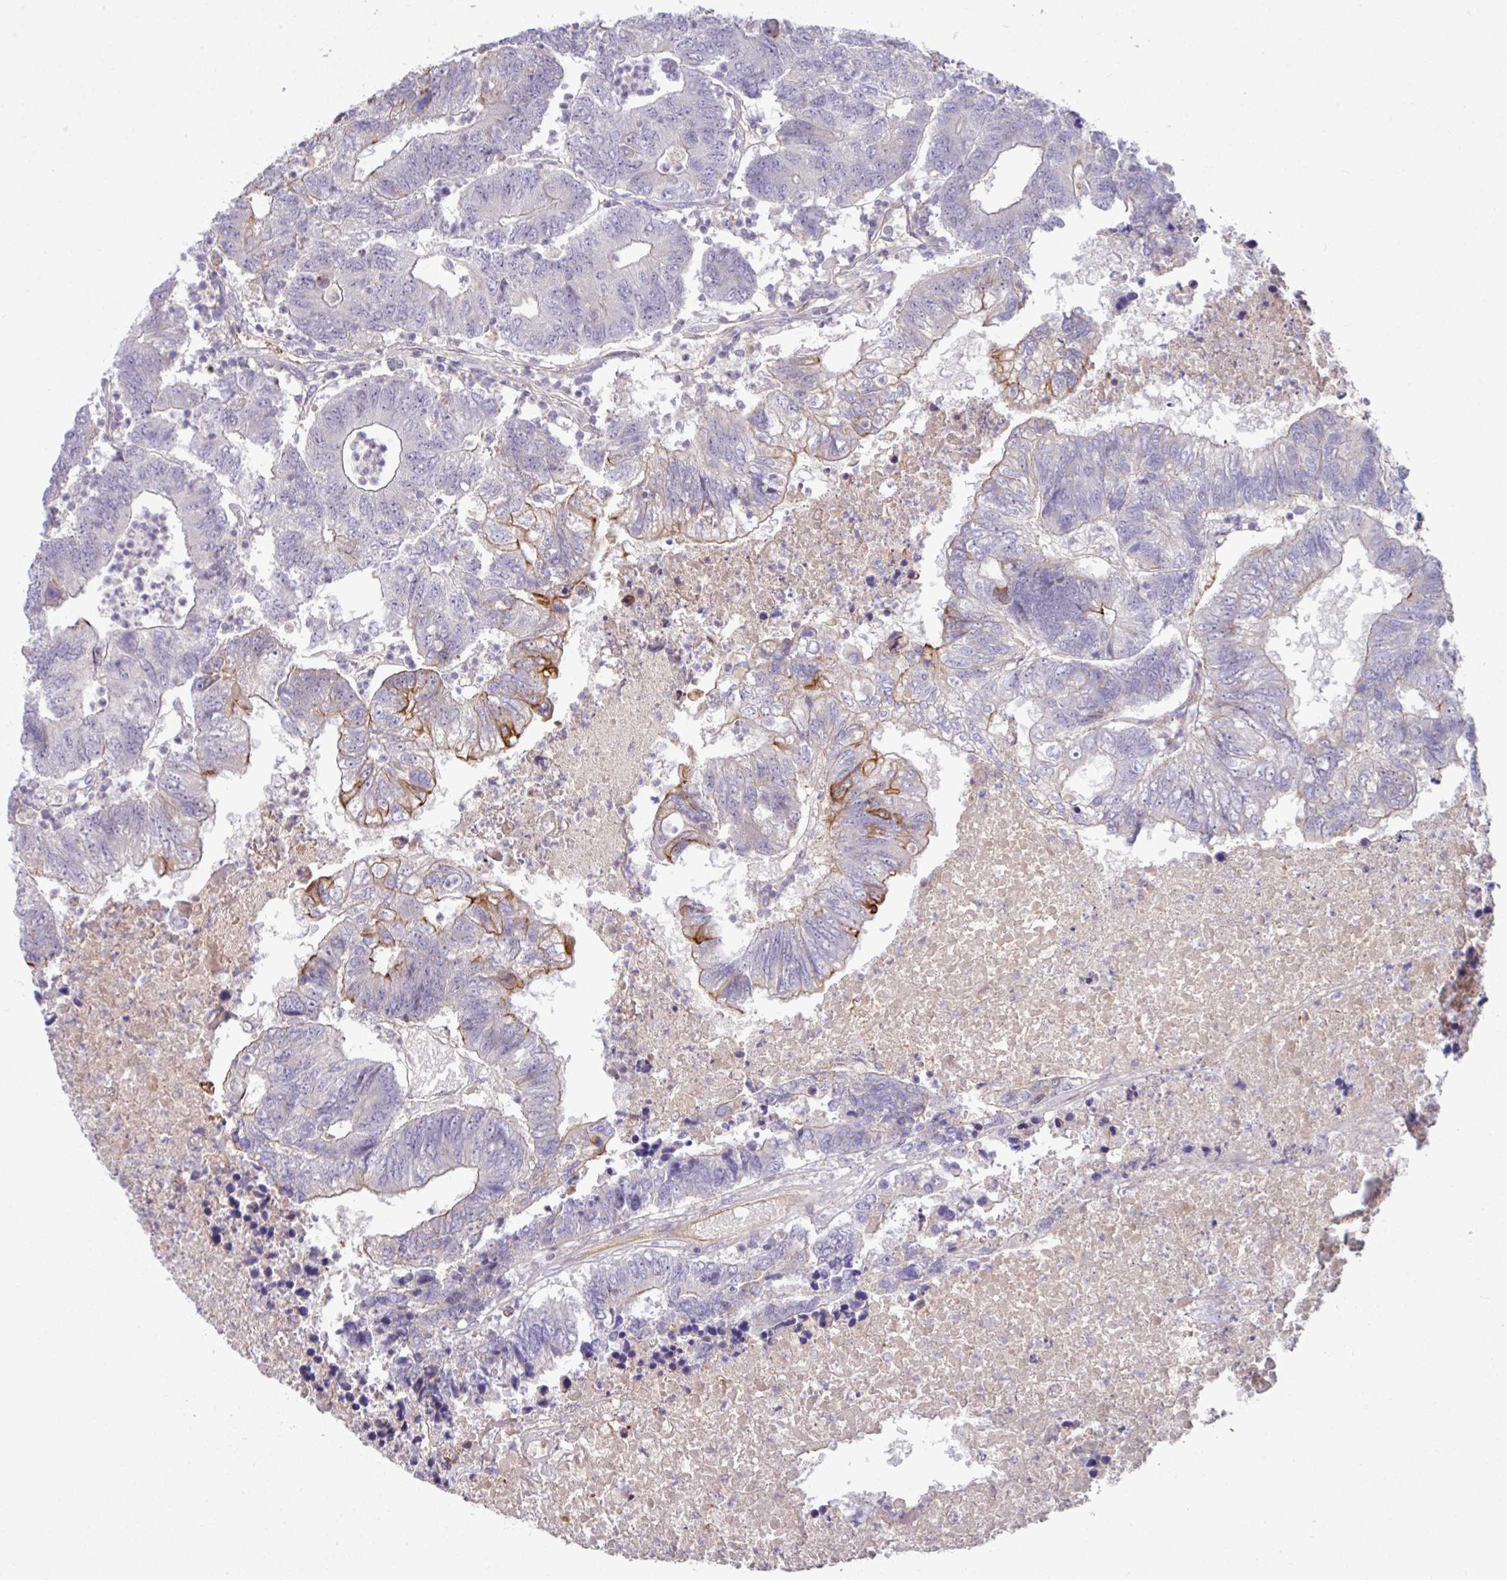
{"staining": {"intensity": "moderate", "quantity": "<25%", "location": "cytoplasmic/membranous"}, "tissue": "colorectal cancer", "cell_type": "Tumor cells", "image_type": "cancer", "snomed": [{"axis": "morphology", "description": "Adenocarcinoma, NOS"}, {"axis": "topography", "description": "Colon"}], "caption": "Colorectal cancer (adenocarcinoma) was stained to show a protein in brown. There is low levels of moderate cytoplasmic/membranous staining in approximately <25% of tumor cells.", "gene": "B4GALNT4", "patient": {"sex": "female", "age": 48}}